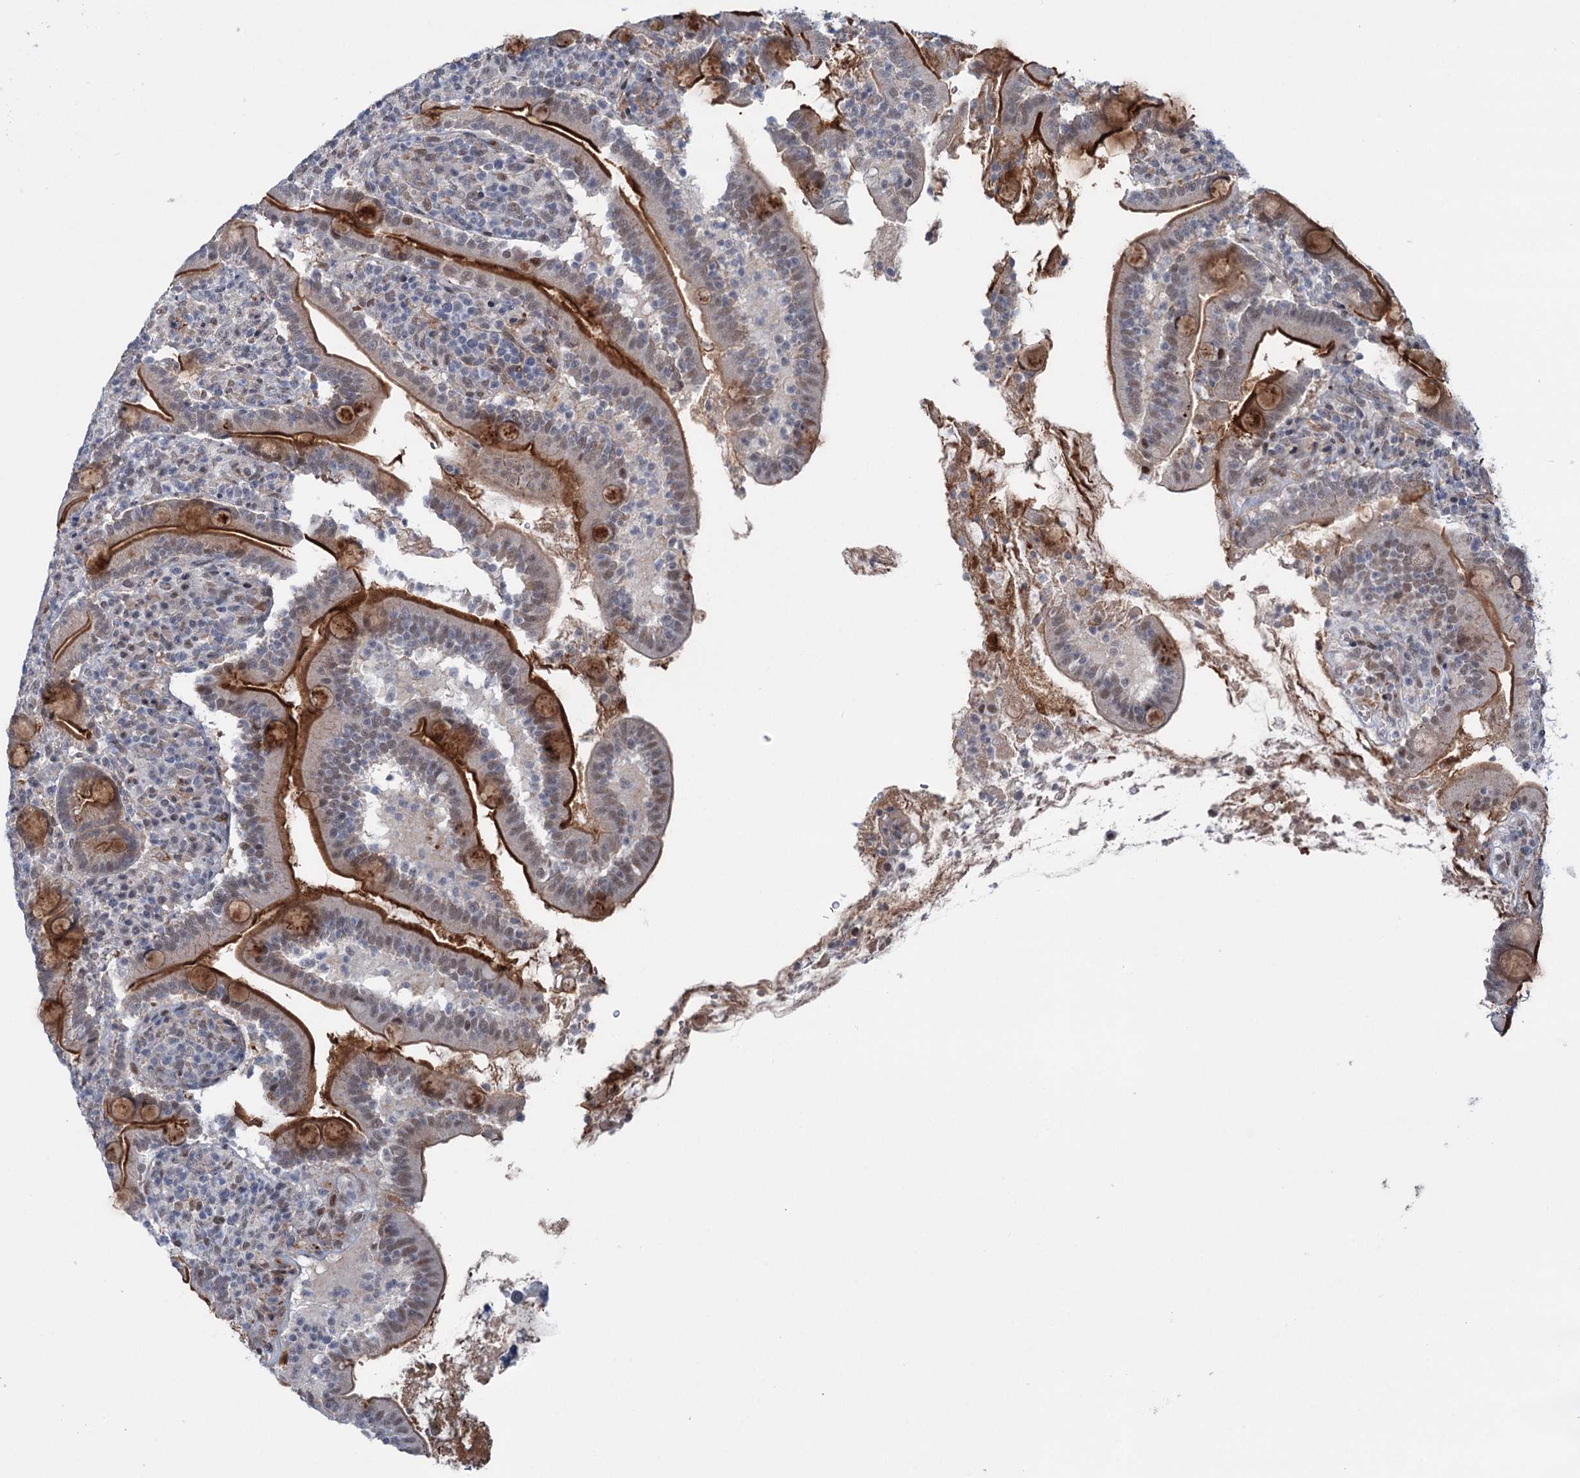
{"staining": {"intensity": "moderate", "quantity": "25%-75%", "location": "cytoplasmic/membranous"}, "tissue": "duodenum", "cell_type": "Glandular cells", "image_type": "normal", "snomed": [{"axis": "morphology", "description": "Normal tissue, NOS"}, {"axis": "topography", "description": "Duodenum"}], "caption": "A medium amount of moderate cytoplasmic/membranous positivity is appreciated in approximately 25%-75% of glandular cells in benign duodenum.", "gene": "FAM53A", "patient": {"sex": "male", "age": 35}}